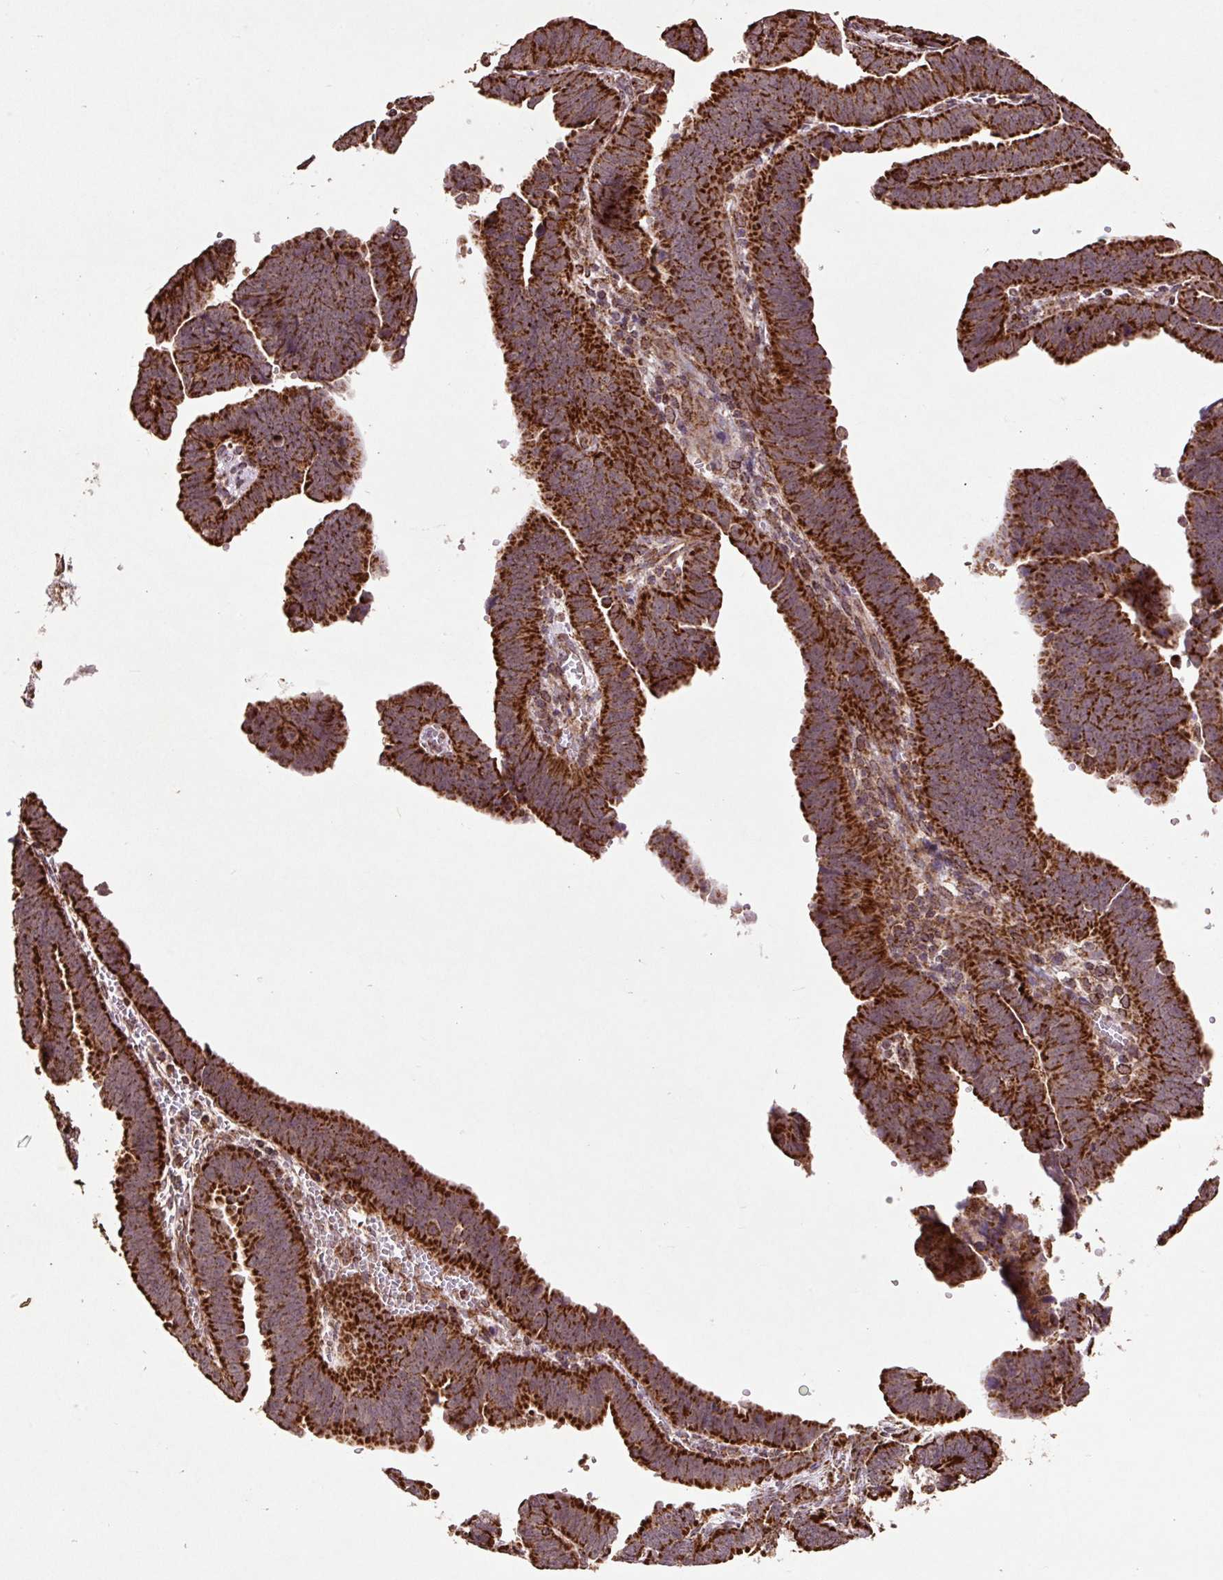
{"staining": {"intensity": "strong", "quantity": ">75%", "location": "cytoplasmic/membranous"}, "tissue": "endometrial cancer", "cell_type": "Tumor cells", "image_type": "cancer", "snomed": [{"axis": "morphology", "description": "Adenocarcinoma, NOS"}, {"axis": "topography", "description": "Endometrium"}], "caption": "Protein analysis of endometrial cancer tissue displays strong cytoplasmic/membranous positivity in about >75% of tumor cells.", "gene": "ATP5F1A", "patient": {"sex": "female", "age": 75}}